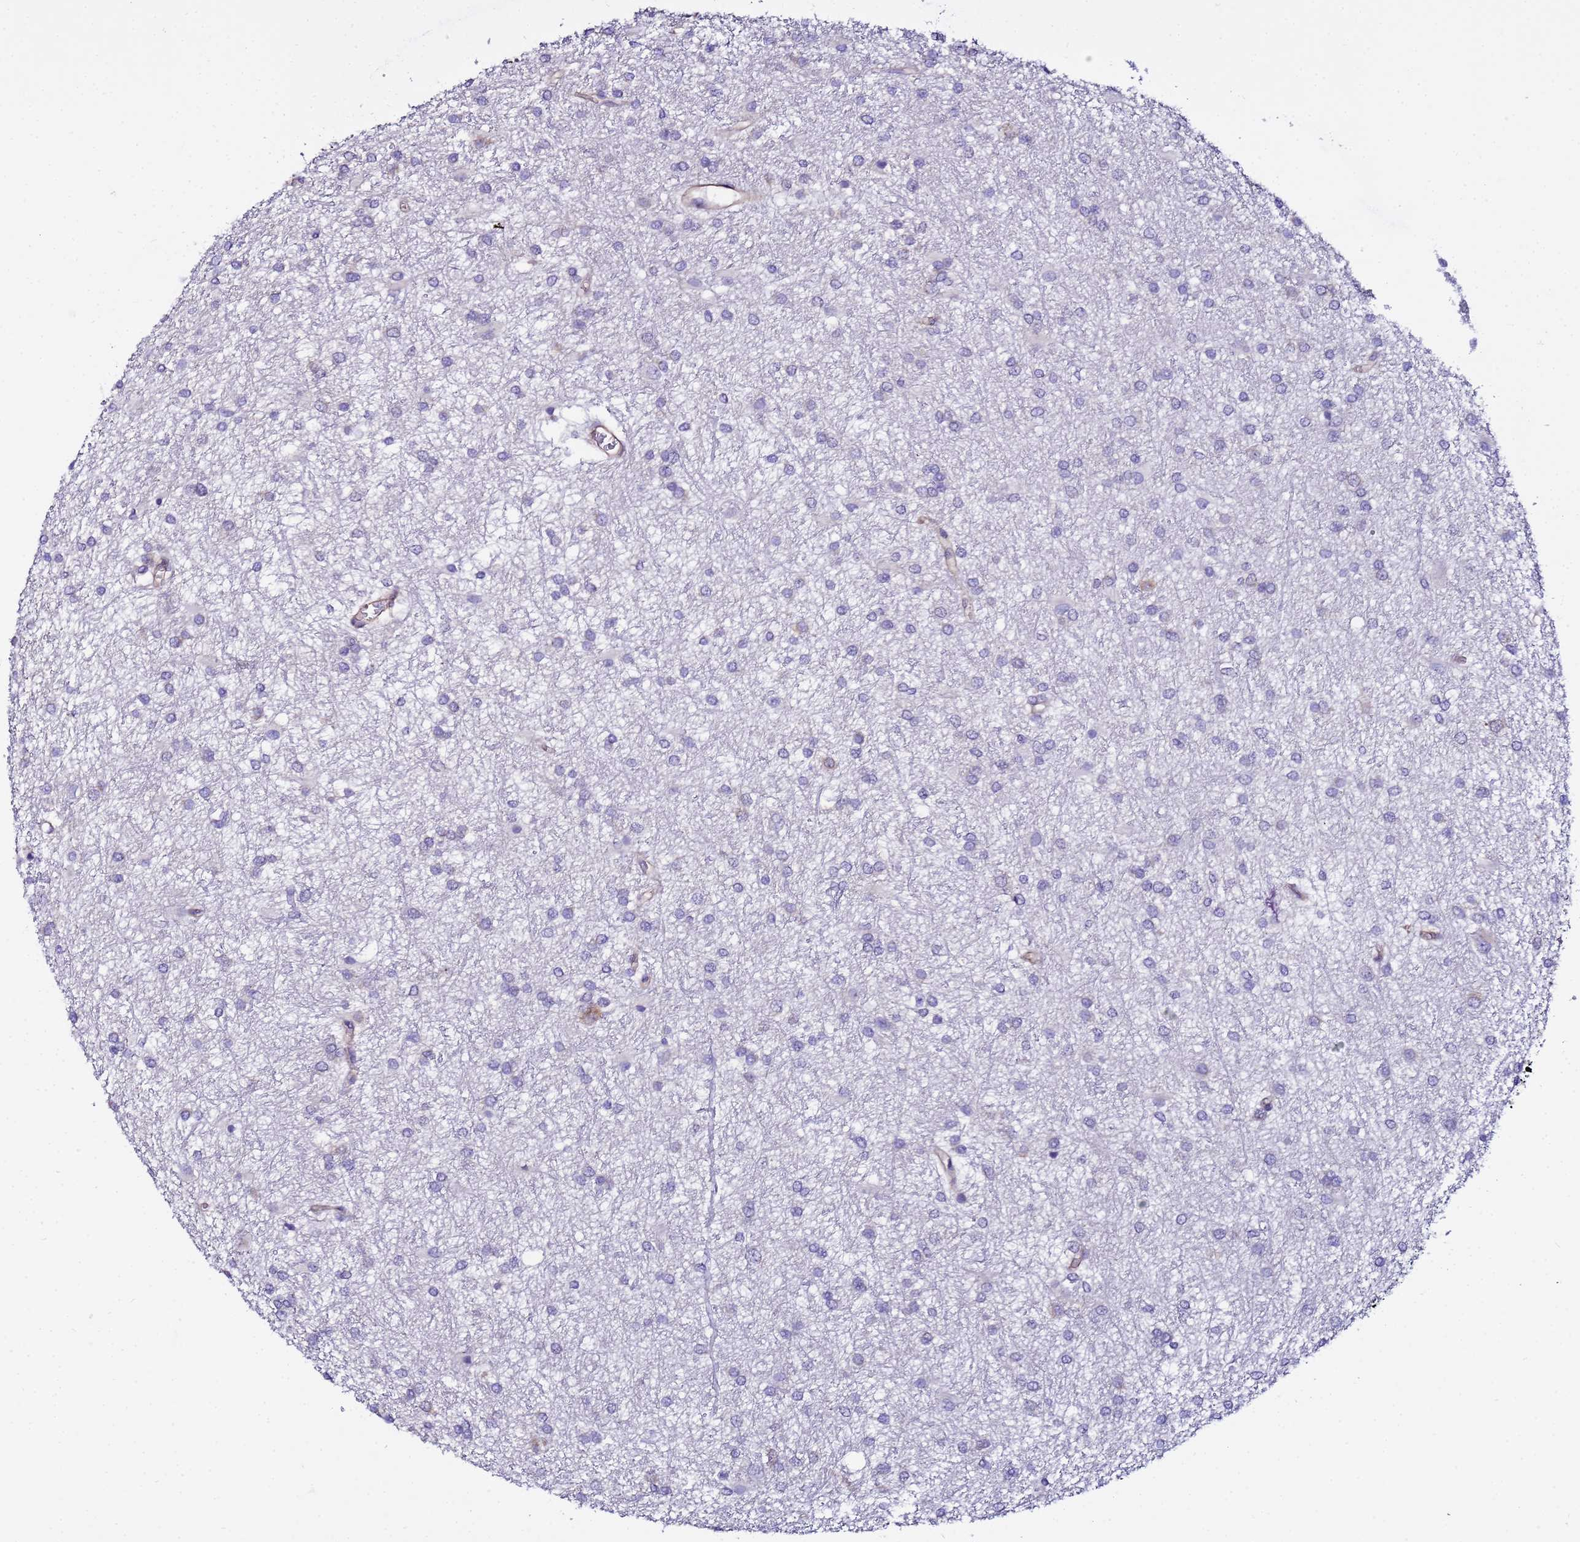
{"staining": {"intensity": "negative", "quantity": "none", "location": "none"}, "tissue": "glioma", "cell_type": "Tumor cells", "image_type": "cancer", "snomed": [{"axis": "morphology", "description": "Glioma, malignant, High grade"}, {"axis": "topography", "description": "Brain"}], "caption": "Tumor cells are negative for brown protein staining in malignant glioma (high-grade).", "gene": "JRKL", "patient": {"sex": "female", "age": 50}}